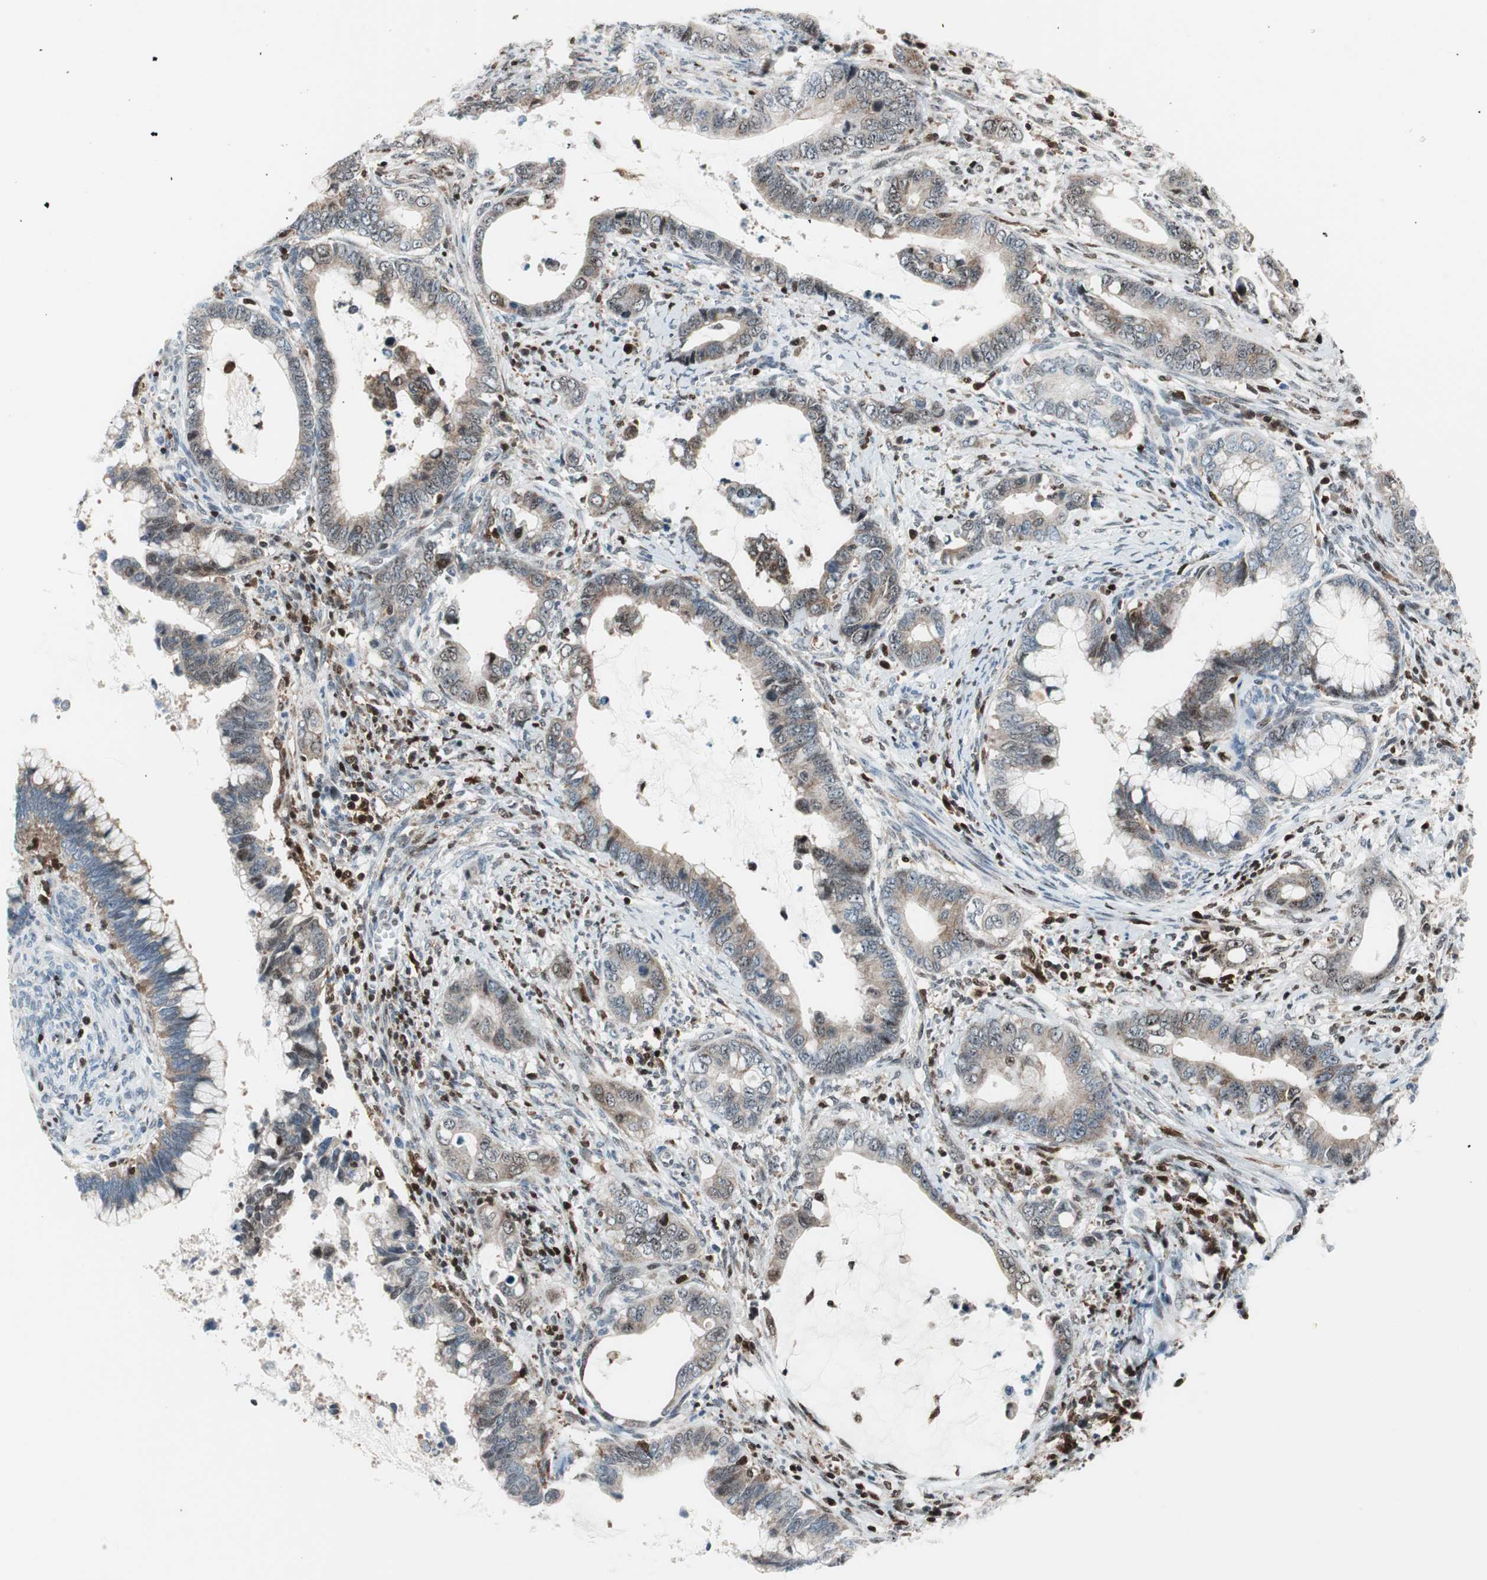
{"staining": {"intensity": "moderate", "quantity": ">75%", "location": "cytoplasmic/membranous"}, "tissue": "cervical cancer", "cell_type": "Tumor cells", "image_type": "cancer", "snomed": [{"axis": "morphology", "description": "Adenocarcinoma, NOS"}, {"axis": "topography", "description": "Cervix"}], "caption": "Protein expression analysis of human adenocarcinoma (cervical) reveals moderate cytoplasmic/membranous positivity in about >75% of tumor cells.", "gene": "RGS10", "patient": {"sex": "female", "age": 44}}